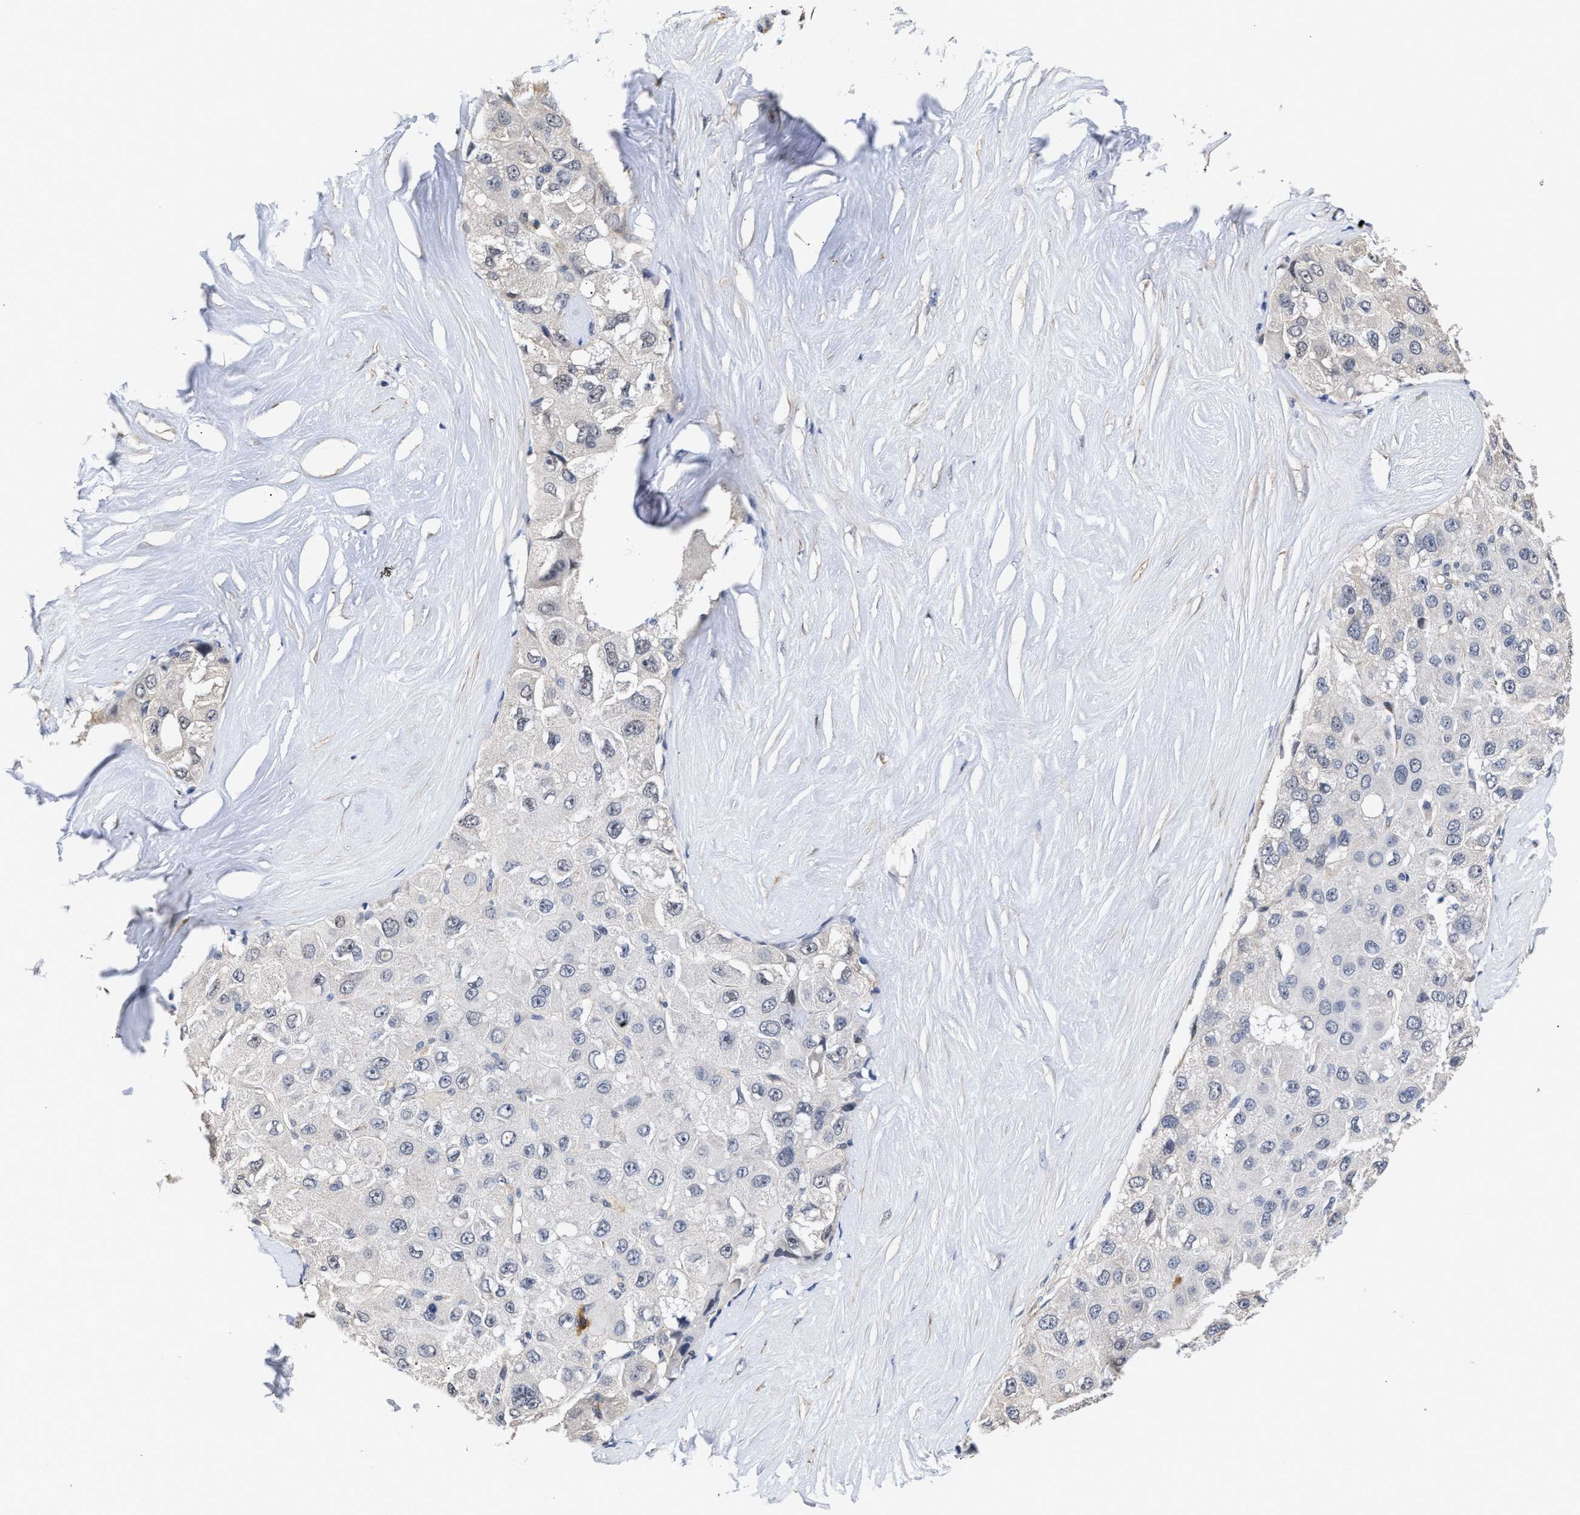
{"staining": {"intensity": "negative", "quantity": "none", "location": "none"}, "tissue": "liver cancer", "cell_type": "Tumor cells", "image_type": "cancer", "snomed": [{"axis": "morphology", "description": "Carcinoma, Hepatocellular, NOS"}, {"axis": "topography", "description": "Liver"}], "caption": "High power microscopy micrograph of an IHC micrograph of liver hepatocellular carcinoma, revealing no significant staining in tumor cells.", "gene": "AHNAK2", "patient": {"sex": "male", "age": 80}}